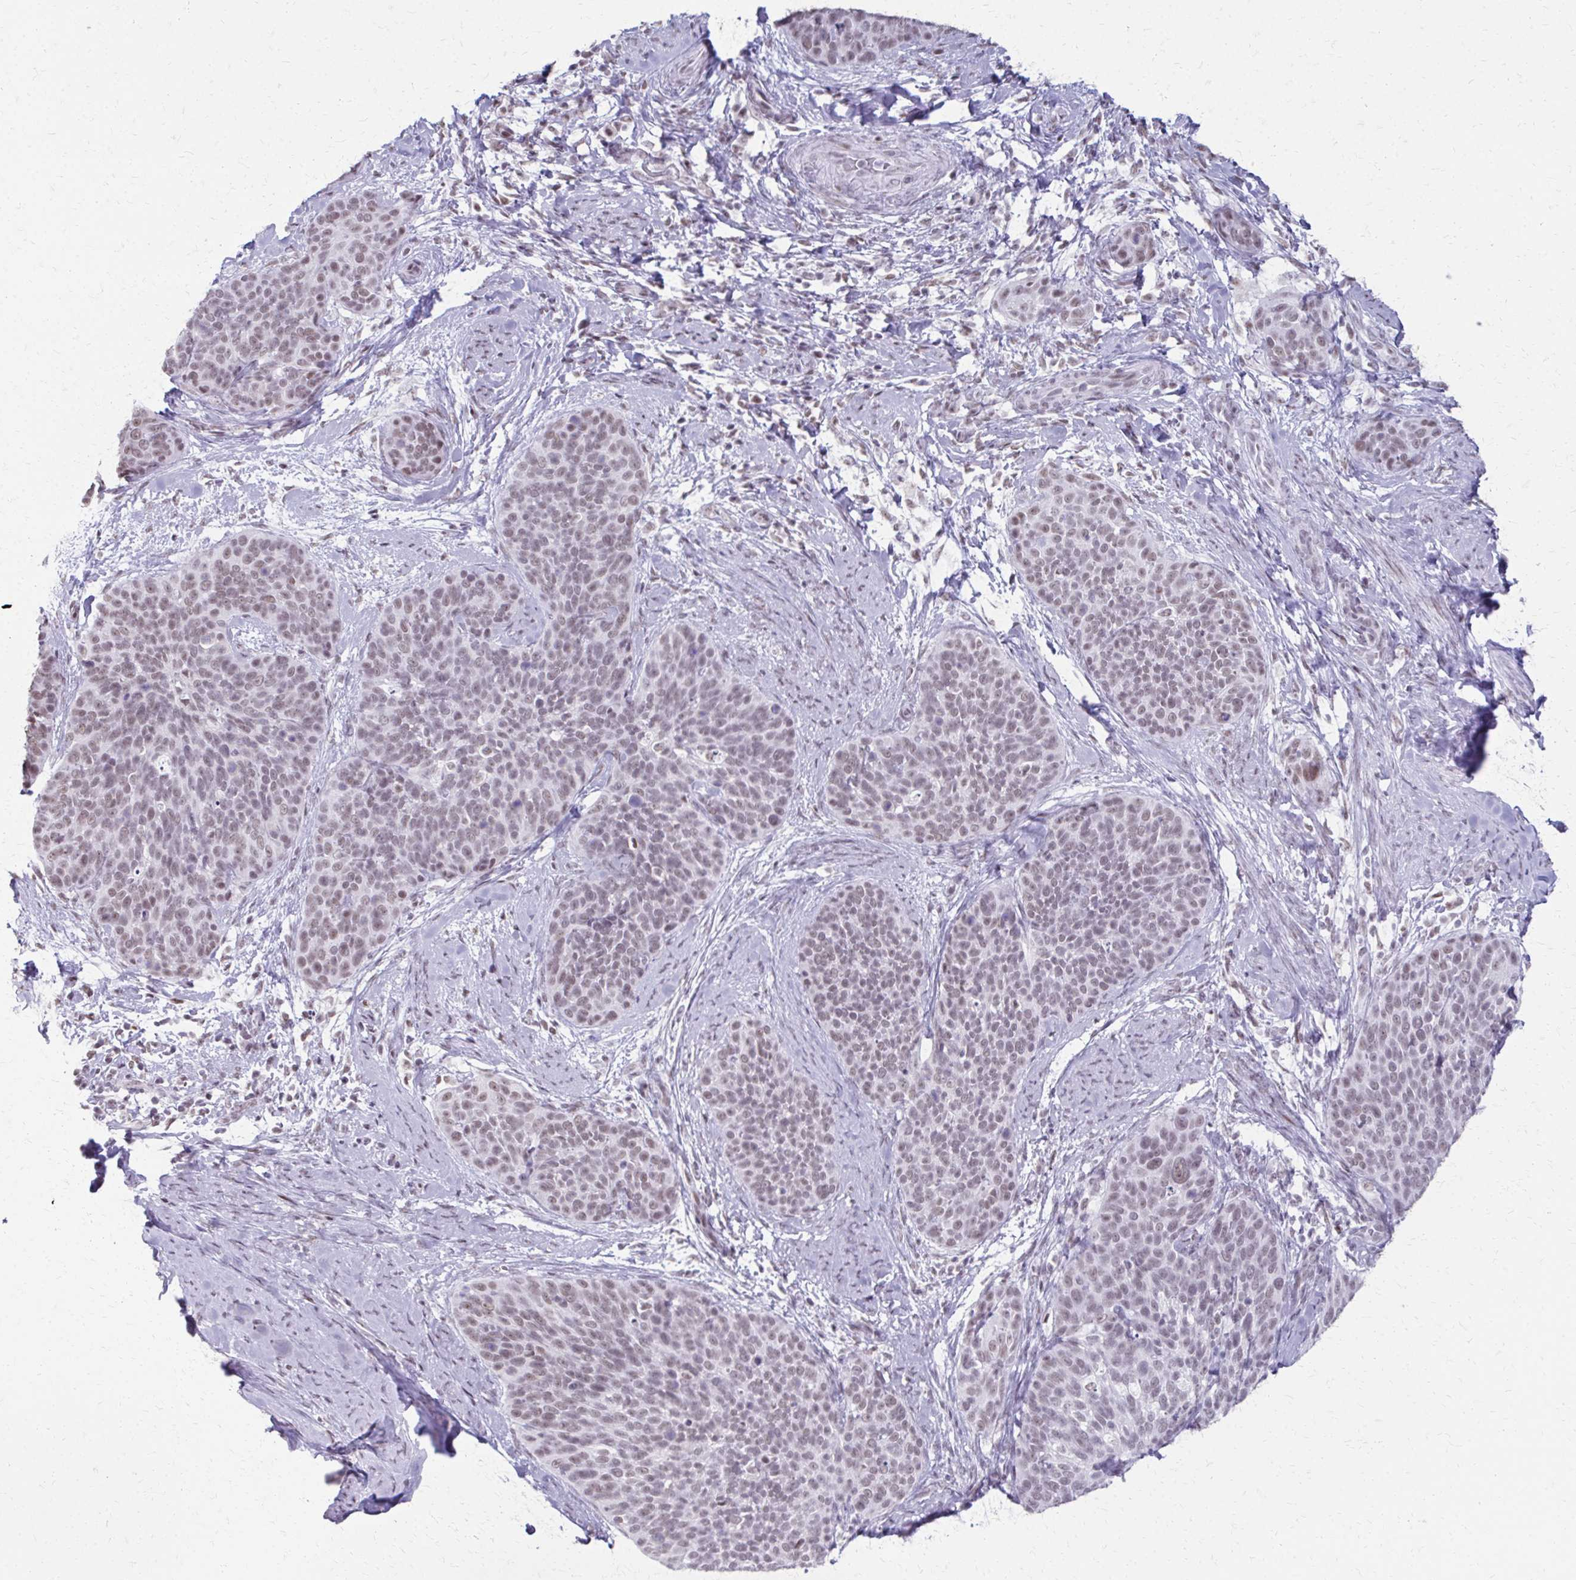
{"staining": {"intensity": "weak", "quantity": "25%-75%", "location": "nuclear"}, "tissue": "cervical cancer", "cell_type": "Tumor cells", "image_type": "cancer", "snomed": [{"axis": "morphology", "description": "Squamous cell carcinoma, NOS"}, {"axis": "topography", "description": "Cervix"}], "caption": "Brown immunohistochemical staining in human cervical squamous cell carcinoma shows weak nuclear expression in about 25%-75% of tumor cells.", "gene": "SS18", "patient": {"sex": "female", "age": 69}}